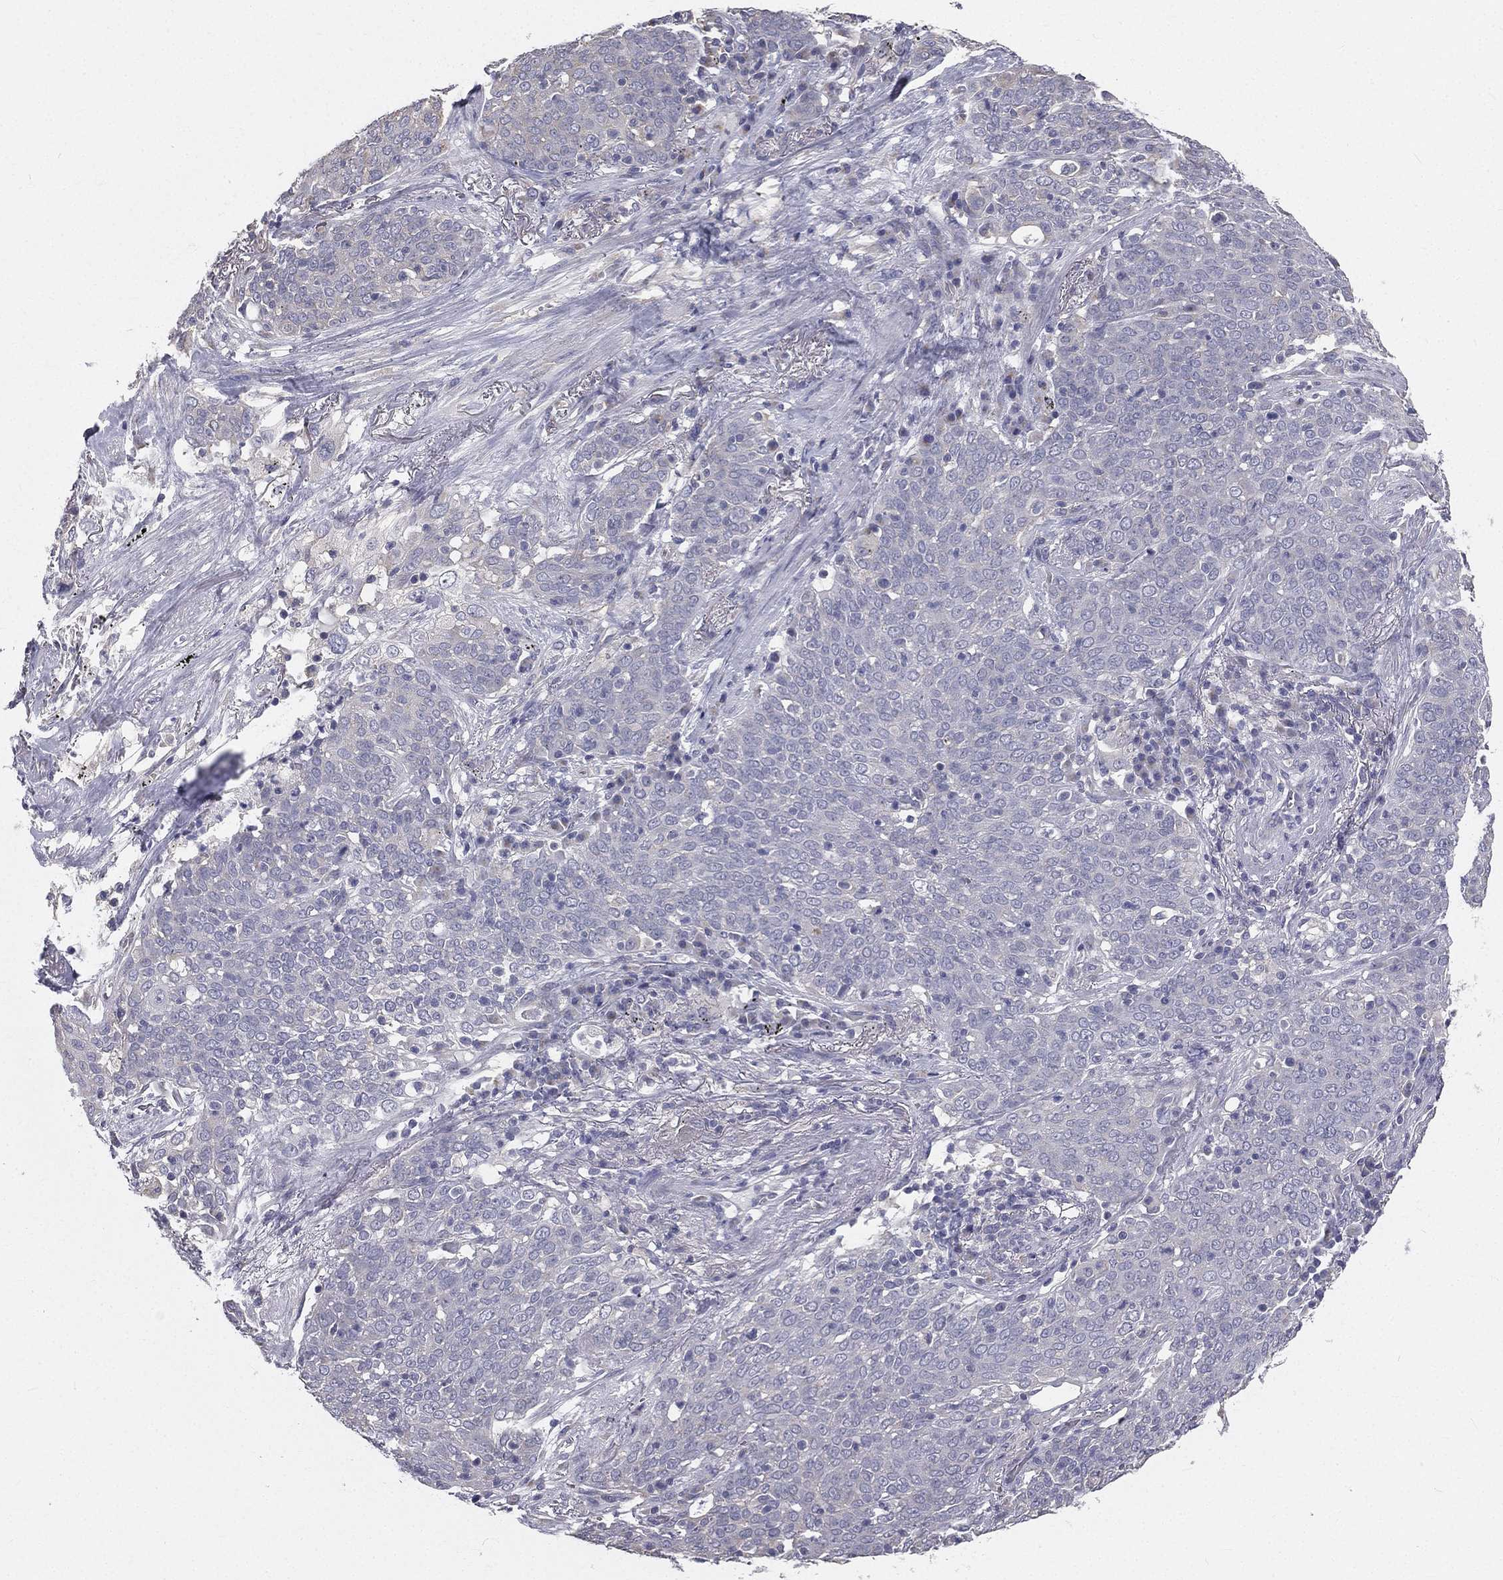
{"staining": {"intensity": "negative", "quantity": "none", "location": "none"}, "tissue": "lung cancer", "cell_type": "Tumor cells", "image_type": "cancer", "snomed": [{"axis": "morphology", "description": "Squamous cell carcinoma, NOS"}, {"axis": "topography", "description": "Lung"}], "caption": "Lung cancer was stained to show a protein in brown. There is no significant positivity in tumor cells.", "gene": "MUC13", "patient": {"sex": "male", "age": 82}}